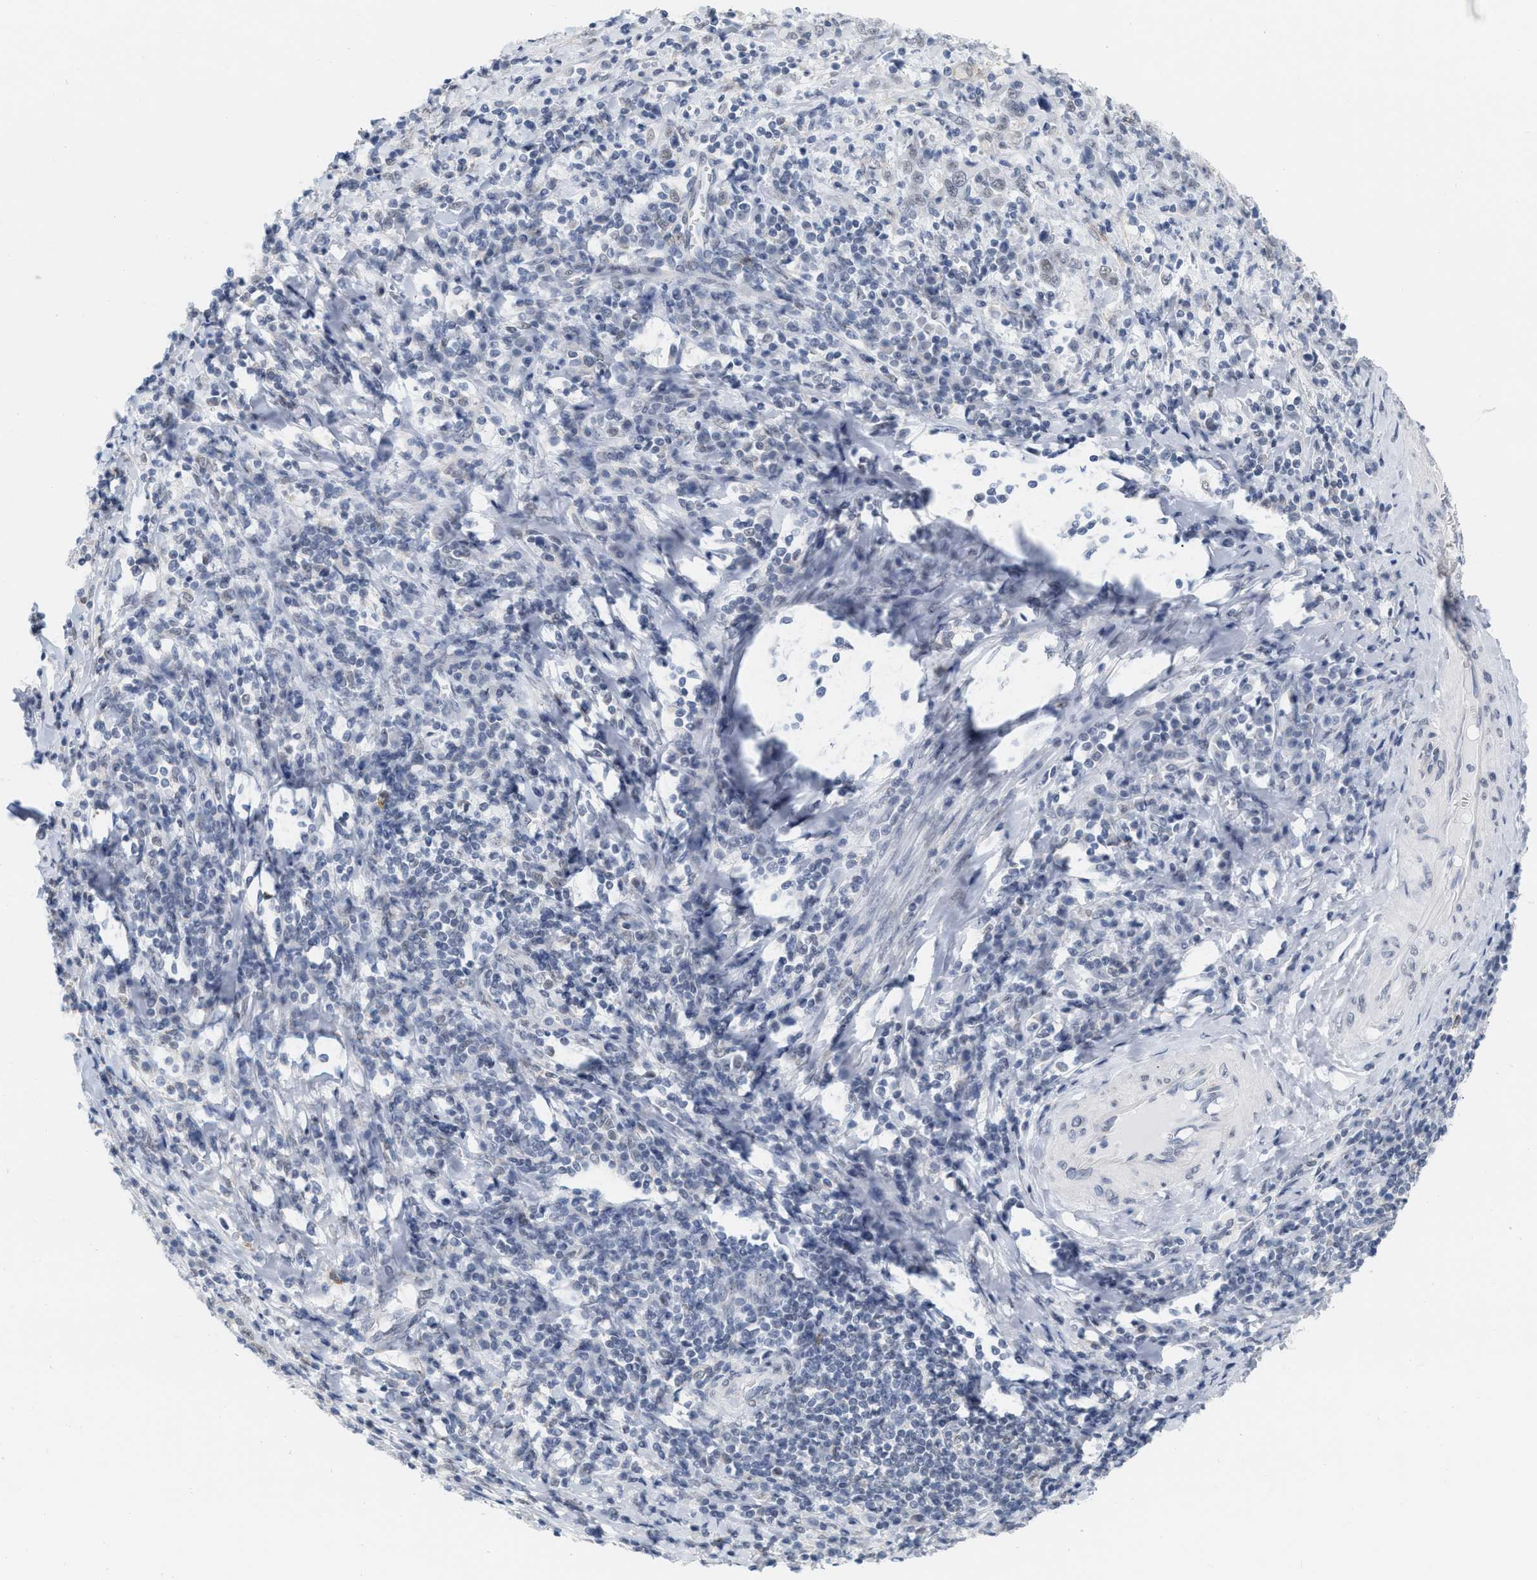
{"staining": {"intensity": "weak", "quantity": "<25%", "location": "nuclear"}, "tissue": "cervical cancer", "cell_type": "Tumor cells", "image_type": "cancer", "snomed": [{"axis": "morphology", "description": "Squamous cell carcinoma, NOS"}, {"axis": "topography", "description": "Cervix"}], "caption": "The photomicrograph displays no significant staining in tumor cells of cervical squamous cell carcinoma.", "gene": "XIRP1", "patient": {"sex": "female", "age": 46}}